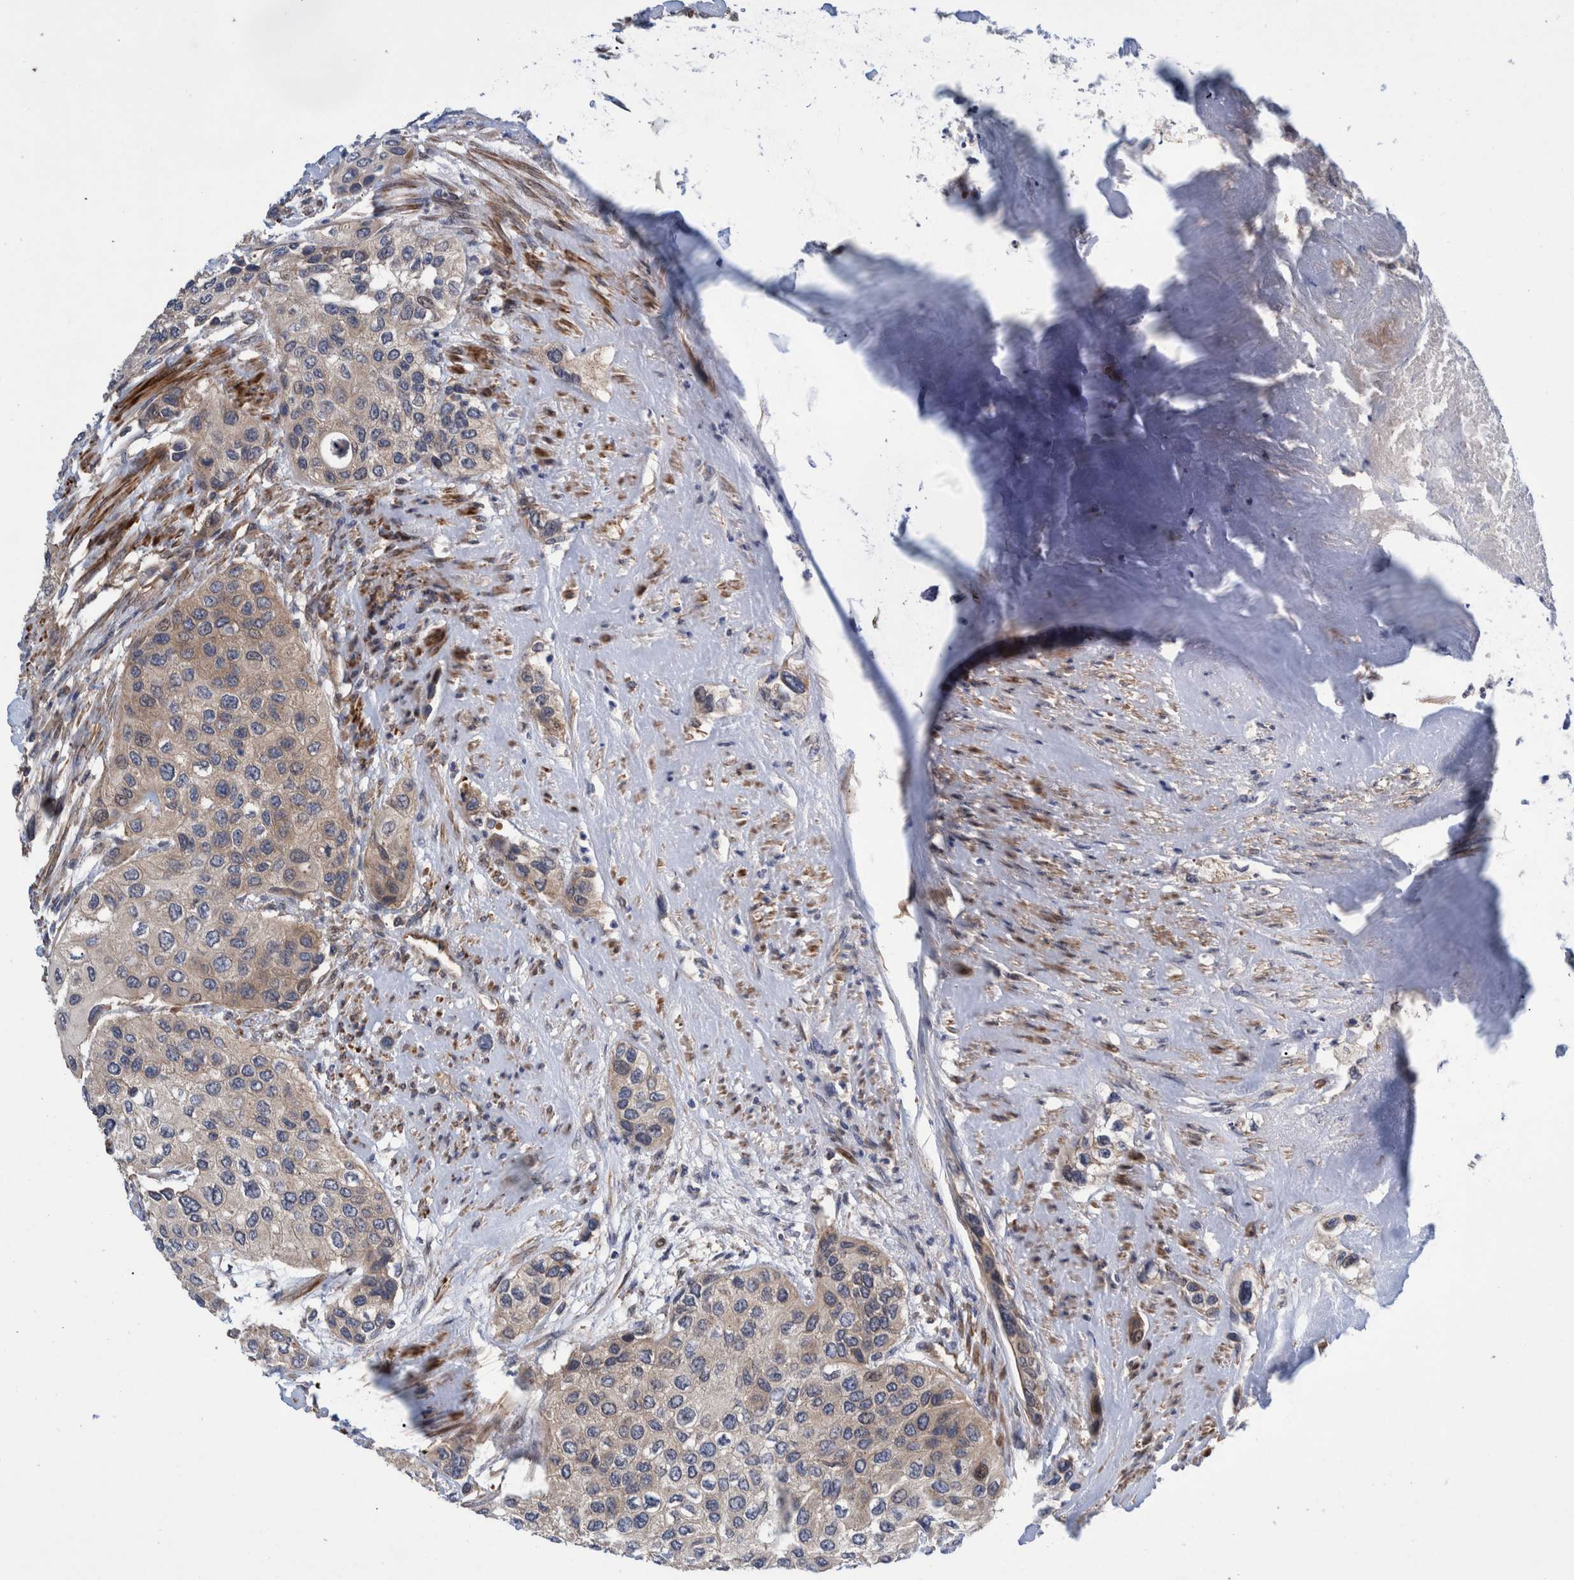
{"staining": {"intensity": "weak", "quantity": ">75%", "location": "cytoplasmic/membranous"}, "tissue": "urothelial cancer", "cell_type": "Tumor cells", "image_type": "cancer", "snomed": [{"axis": "morphology", "description": "Urothelial carcinoma, High grade"}, {"axis": "topography", "description": "Urinary bladder"}], "caption": "DAB immunohistochemical staining of human urothelial carcinoma (high-grade) demonstrates weak cytoplasmic/membranous protein expression in about >75% of tumor cells. The protein is stained brown, and the nuclei are stained in blue (DAB IHC with brightfield microscopy, high magnification).", "gene": "GRPEL2", "patient": {"sex": "female", "age": 56}}